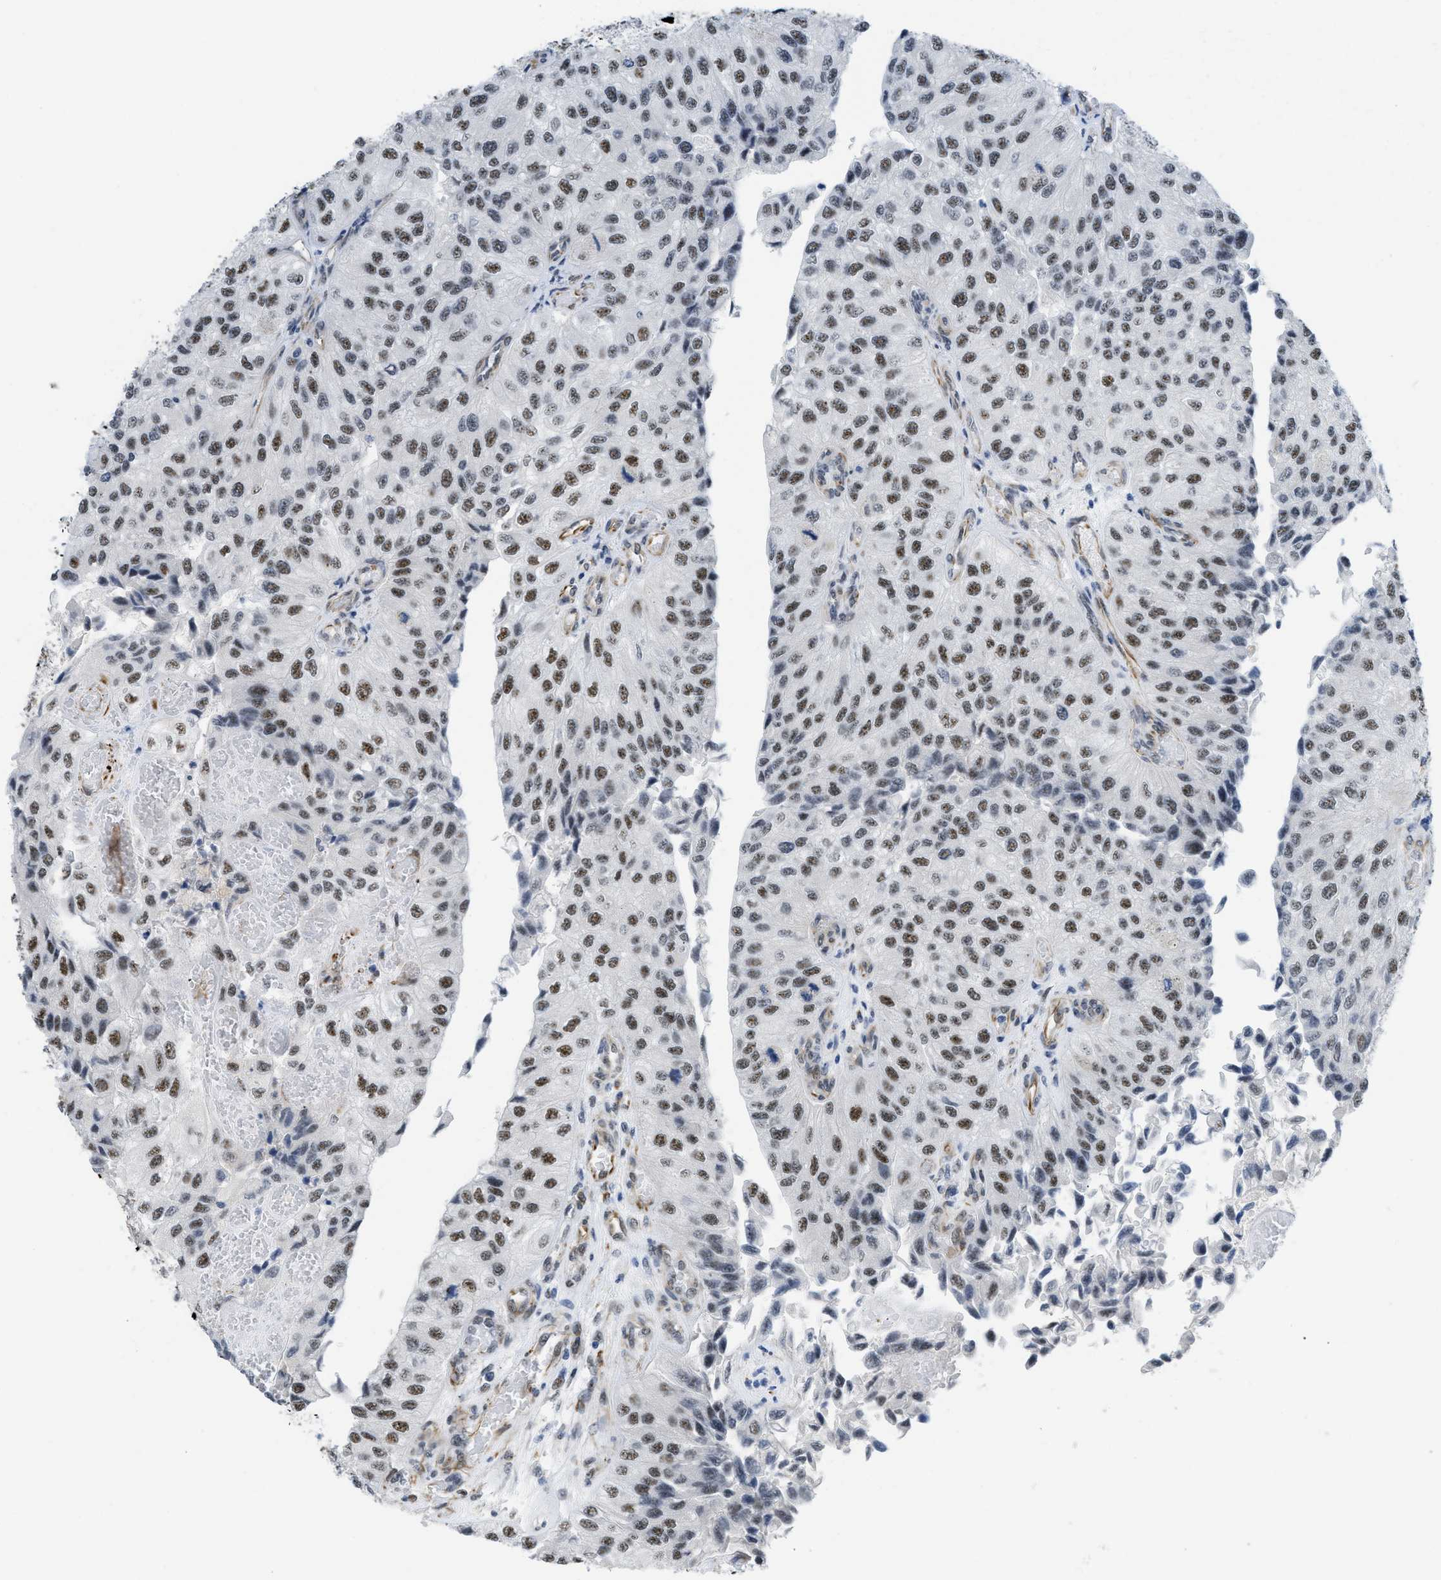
{"staining": {"intensity": "moderate", "quantity": ">75%", "location": "nuclear"}, "tissue": "urothelial cancer", "cell_type": "Tumor cells", "image_type": "cancer", "snomed": [{"axis": "morphology", "description": "Urothelial carcinoma, High grade"}, {"axis": "topography", "description": "Kidney"}, {"axis": "topography", "description": "Urinary bladder"}], "caption": "Immunohistochemistry (IHC) photomicrograph of neoplastic tissue: human high-grade urothelial carcinoma stained using IHC demonstrates medium levels of moderate protein expression localized specifically in the nuclear of tumor cells, appearing as a nuclear brown color.", "gene": "LRRC8B", "patient": {"sex": "male", "age": 77}}